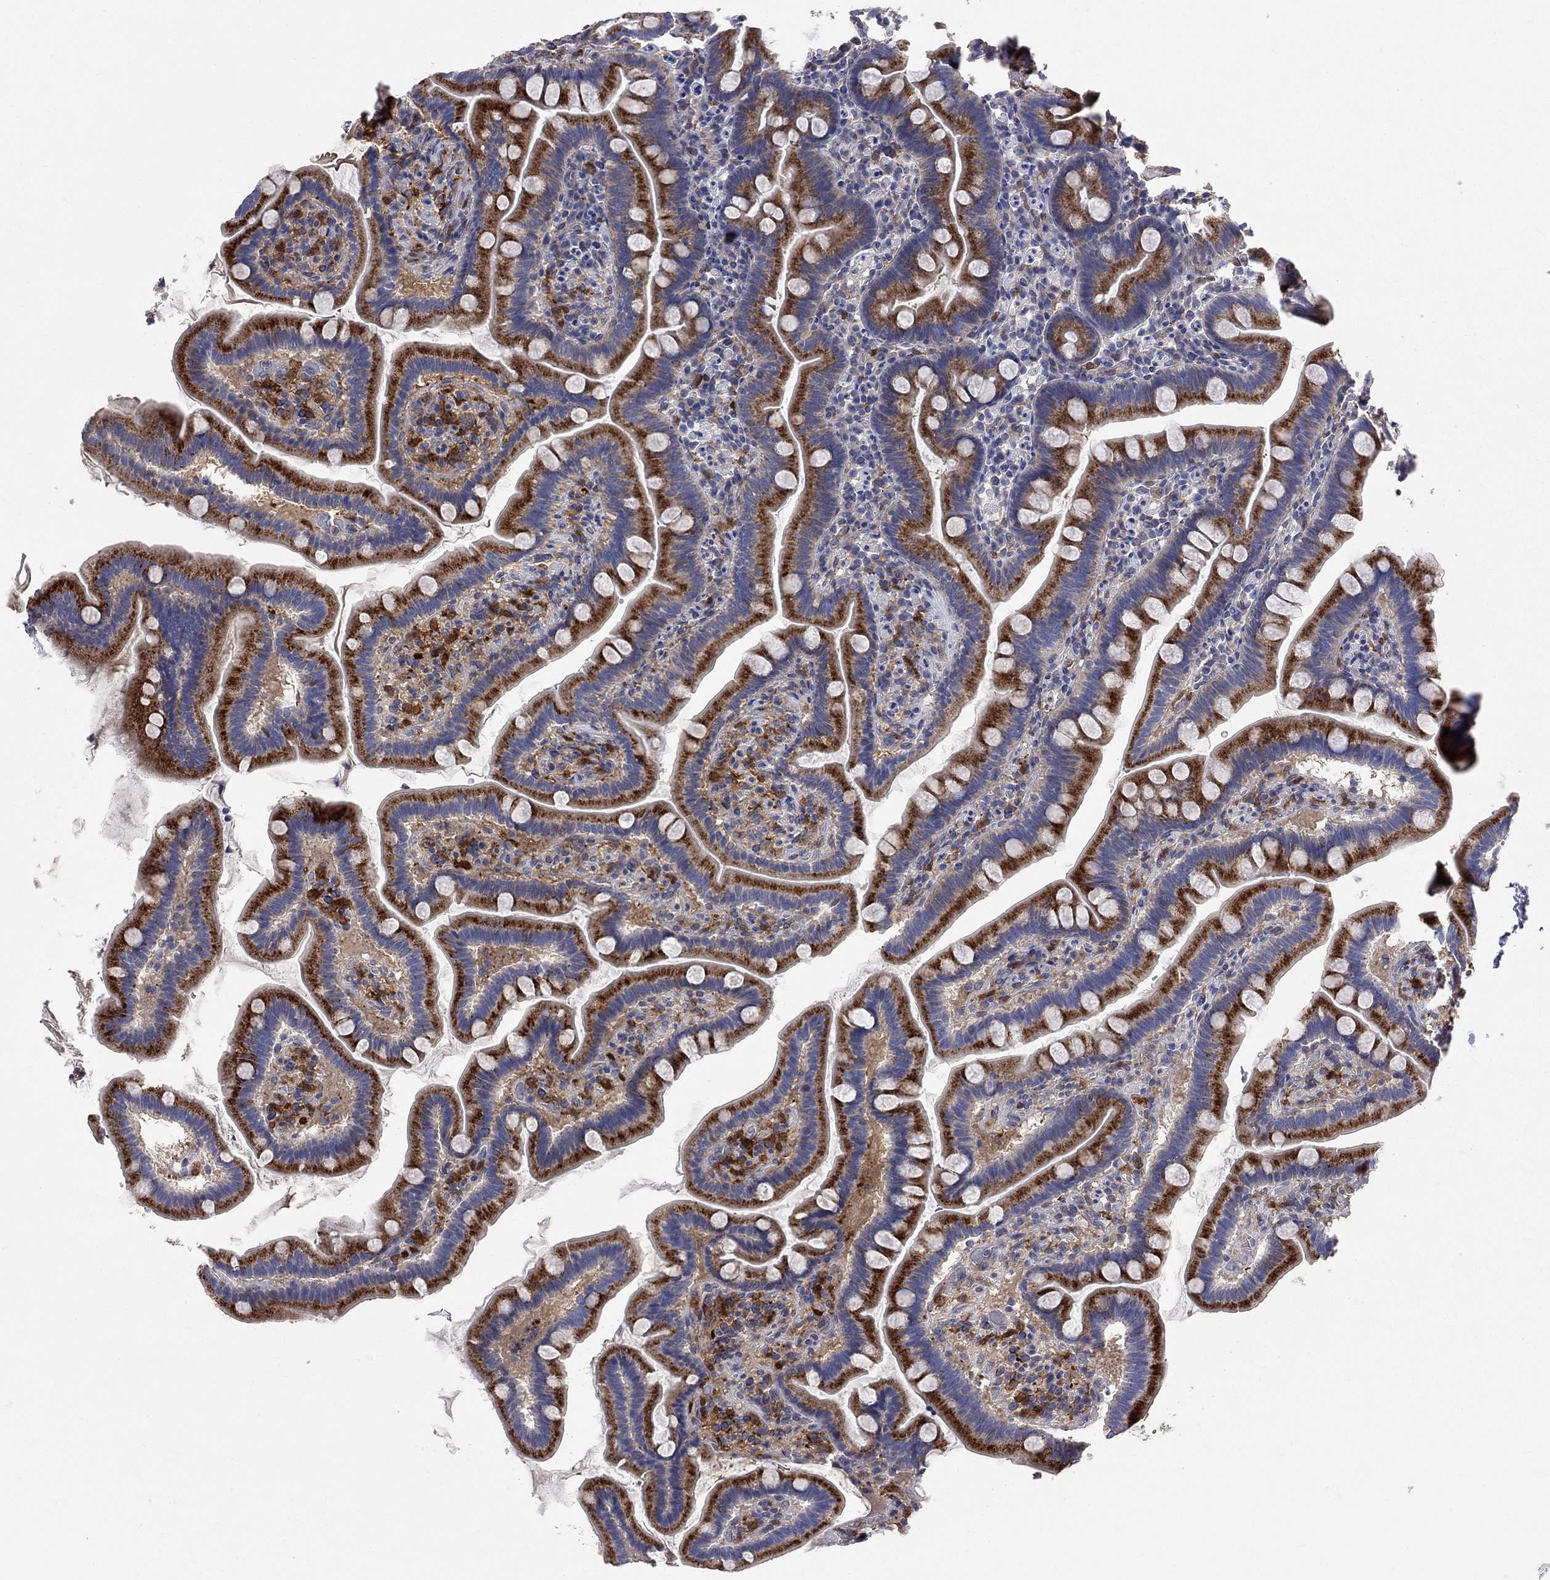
{"staining": {"intensity": "strong", "quantity": ">75%", "location": "cytoplasmic/membranous"}, "tissue": "duodenum", "cell_type": "Glandular cells", "image_type": "normal", "snomed": [{"axis": "morphology", "description": "Normal tissue, NOS"}, {"axis": "topography", "description": "Duodenum"}], "caption": "DAB immunohistochemical staining of benign duodenum shows strong cytoplasmic/membranous protein staining in about >75% of glandular cells. The staining was performed using DAB (3,3'-diaminobenzidine), with brown indicating positive protein expression. Nuclei are stained blue with hematoxylin.", "gene": "MTHFR", "patient": {"sex": "male", "age": 59}}